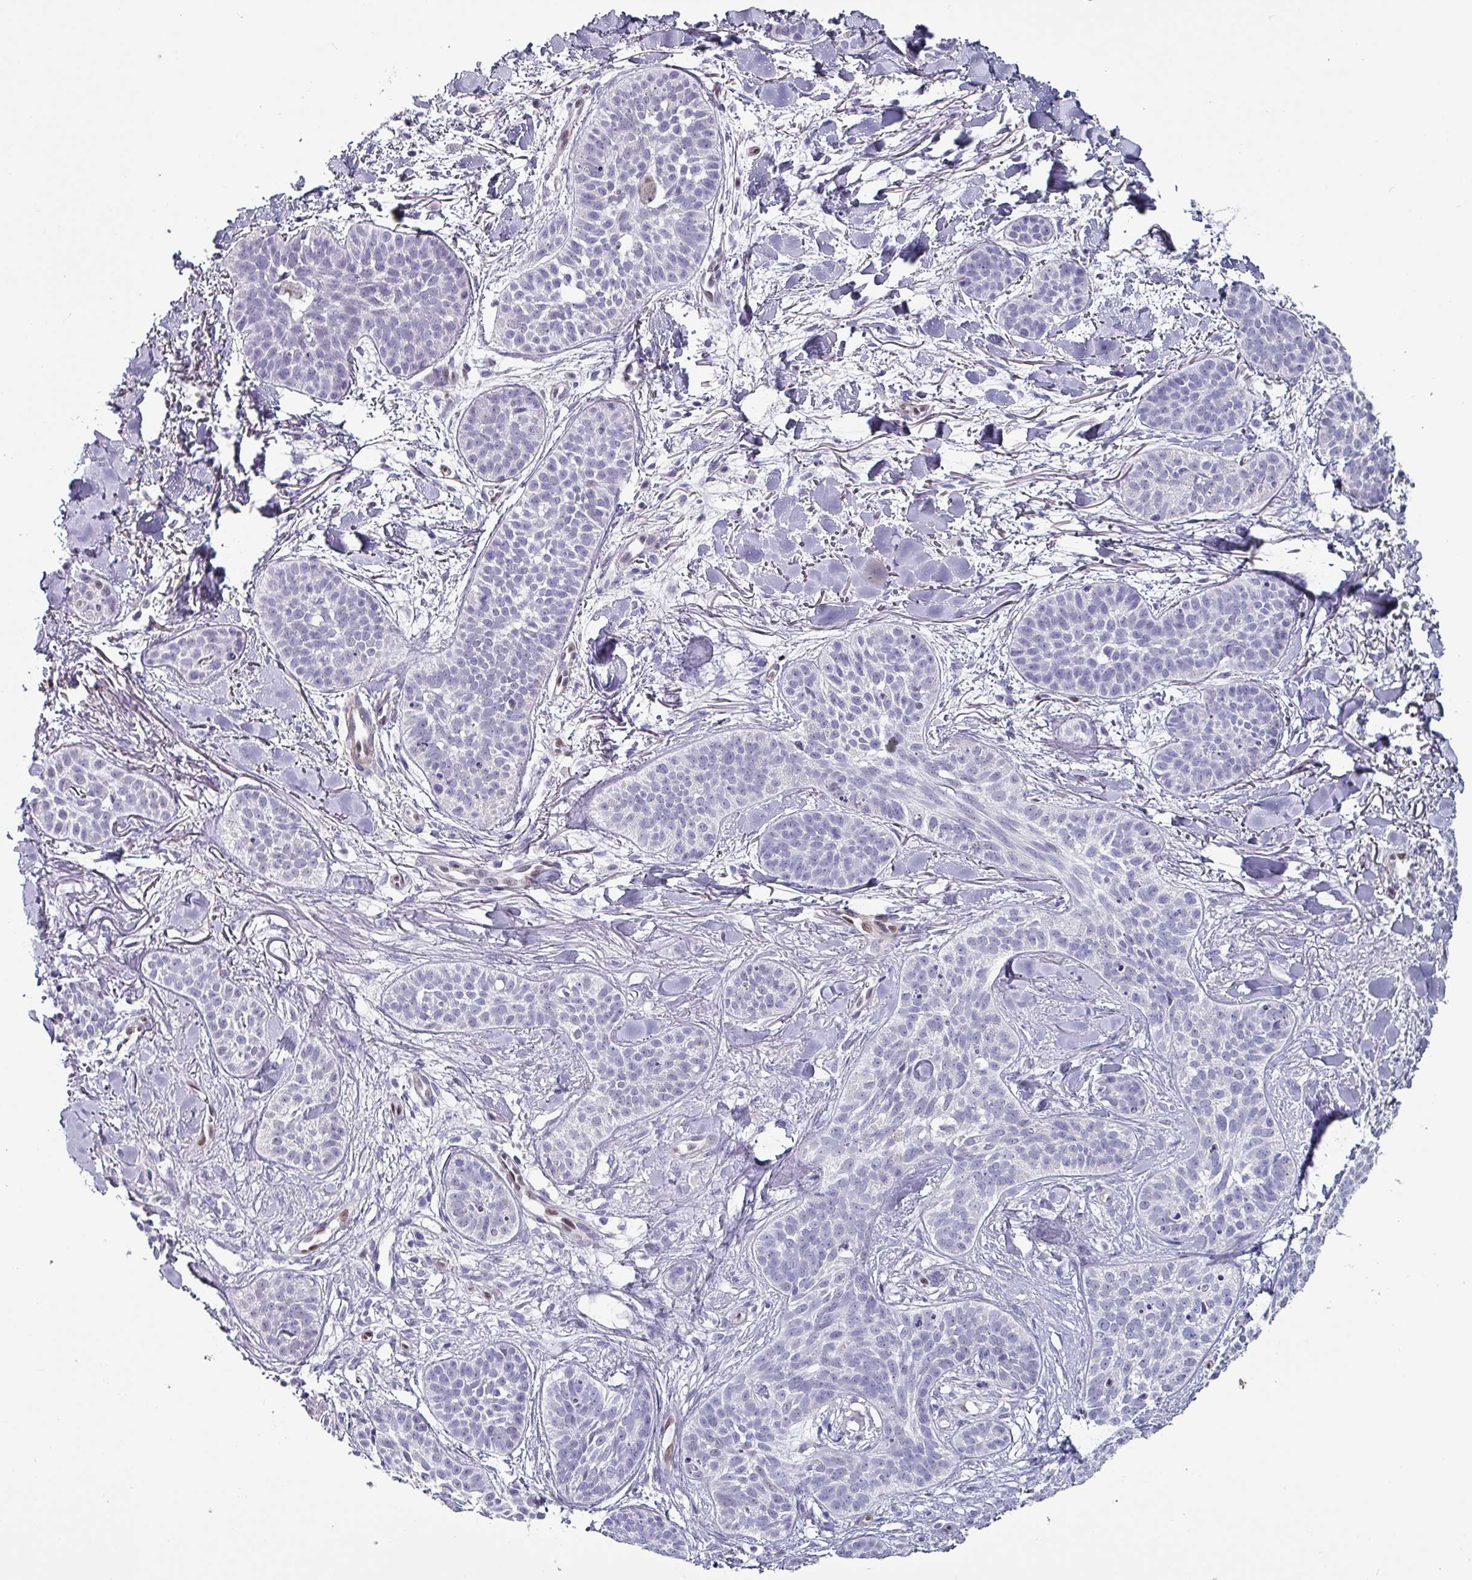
{"staining": {"intensity": "negative", "quantity": "none", "location": "none"}, "tissue": "skin cancer", "cell_type": "Tumor cells", "image_type": "cancer", "snomed": [{"axis": "morphology", "description": "Basal cell carcinoma"}, {"axis": "topography", "description": "Skin"}], "caption": "The immunohistochemistry (IHC) histopathology image has no significant positivity in tumor cells of skin cancer (basal cell carcinoma) tissue. Brightfield microscopy of IHC stained with DAB (3,3'-diaminobenzidine) (brown) and hematoxylin (blue), captured at high magnification.", "gene": "ZNF816-ZNF321P", "patient": {"sex": "male", "age": 52}}